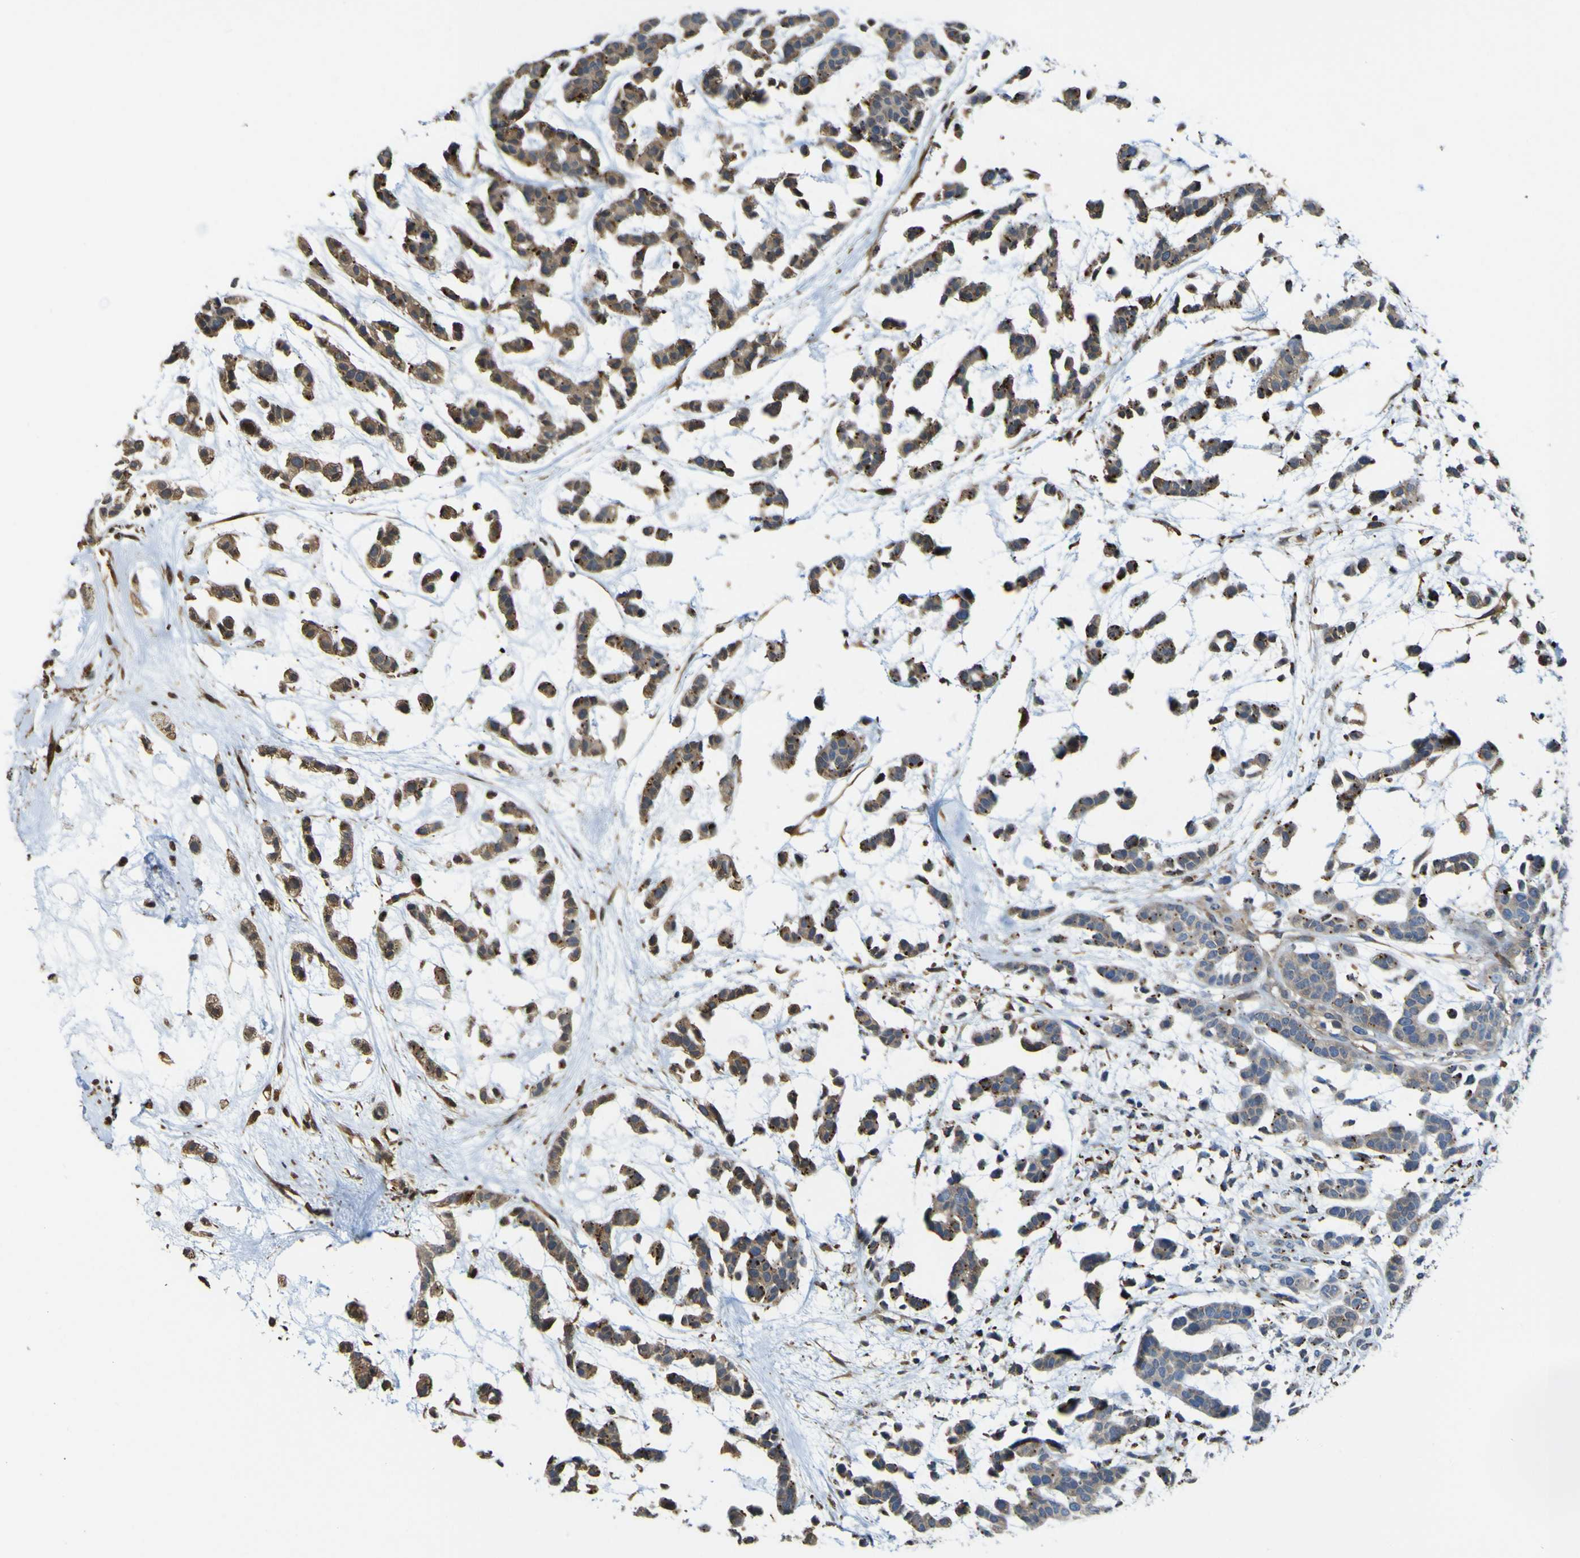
{"staining": {"intensity": "moderate", "quantity": ">75%", "location": "cytoplasmic/membranous"}, "tissue": "head and neck cancer", "cell_type": "Tumor cells", "image_type": "cancer", "snomed": [{"axis": "morphology", "description": "Adenocarcinoma, NOS"}, {"axis": "morphology", "description": "Adenoma, NOS"}, {"axis": "topography", "description": "Head-Neck"}], "caption": "IHC photomicrograph of neoplastic tissue: human head and neck cancer (adenocarcinoma) stained using immunohistochemistry shows medium levels of moderate protein expression localized specifically in the cytoplasmic/membranous of tumor cells, appearing as a cytoplasmic/membranous brown color.", "gene": "ABHD3", "patient": {"sex": "female", "age": 55}}